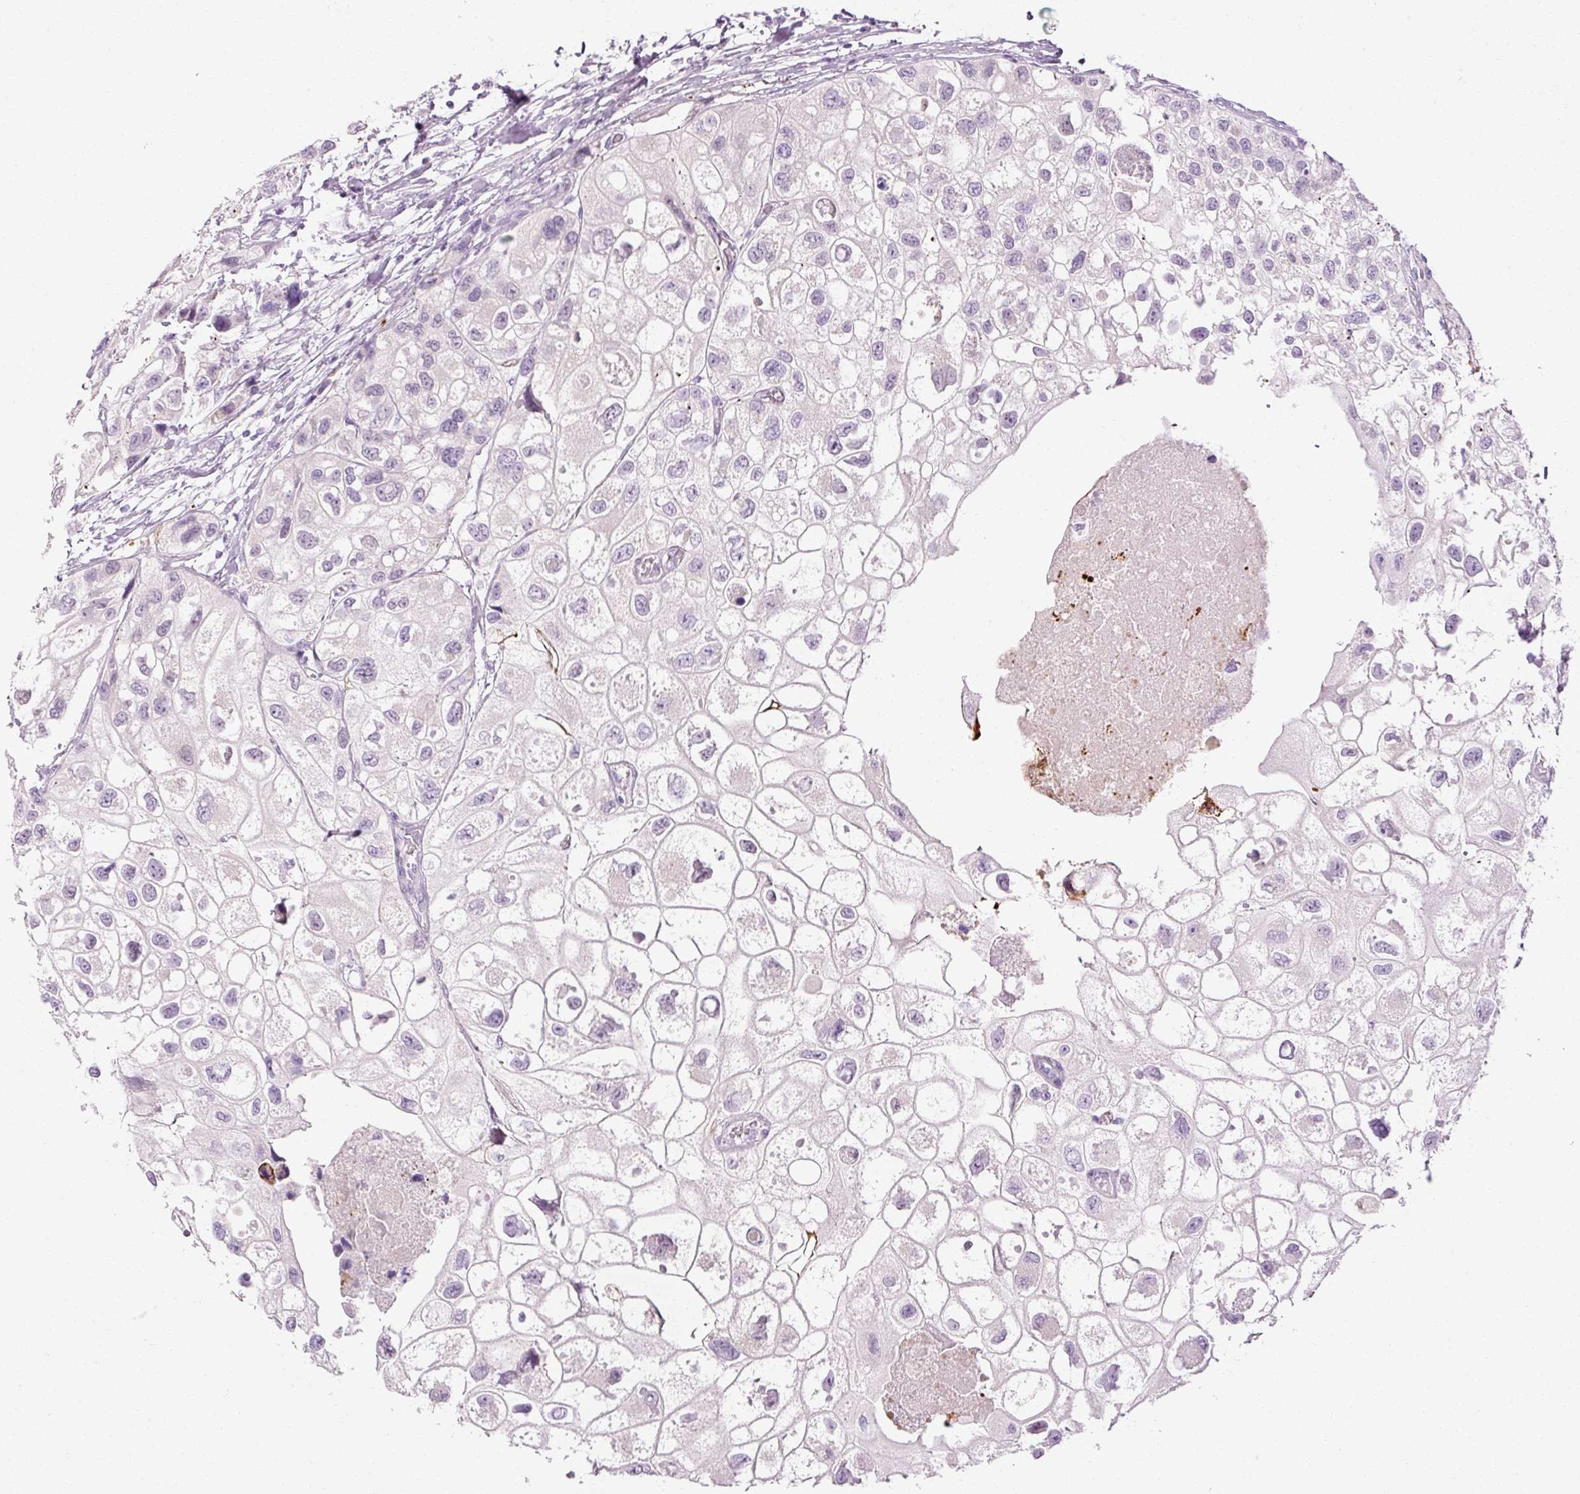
{"staining": {"intensity": "negative", "quantity": "none", "location": "none"}, "tissue": "urothelial cancer", "cell_type": "Tumor cells", "image_type": "cancer", "snomed": [{"axis": "morphology", "description": "Urothelial carcinoma, High grade"}, {"axis": "topography", "description": "Urinary bladder"}], "caption": "DAB immunohistochemical staining of urothelial cancer reveals no significant positivity in tumor cells.", "gene": "ANKRD20A1", "patient": {"sex": "female", "age": 64}}